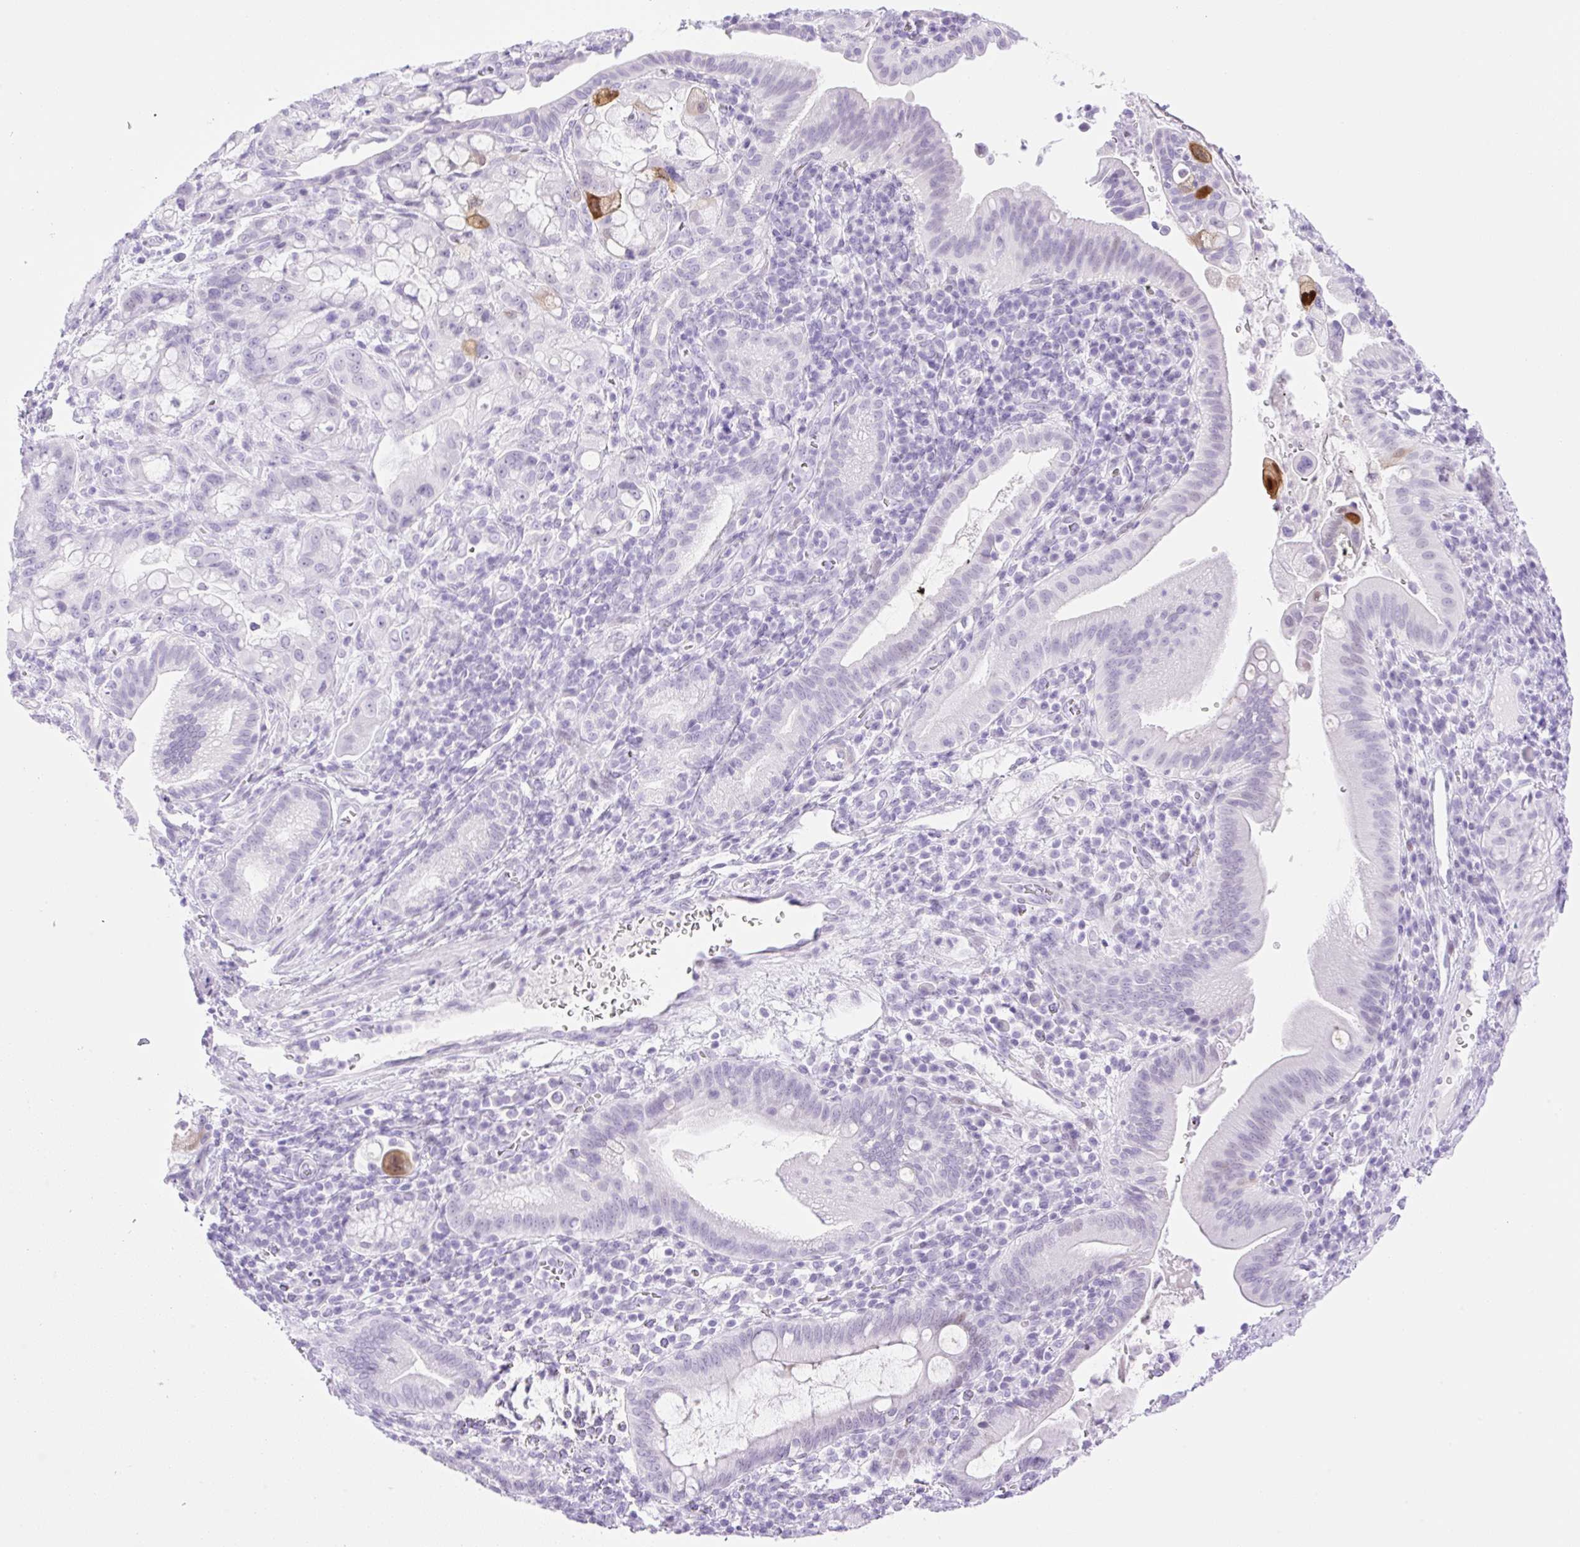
{"staining": {"intensity": "strong", "quantity": "<25%", "location": "cytoplasmic/membranous"}, "tissue": "pancreatic cancer", "cell_type": "Tumor cells", "image_type": "cancer", "snomed": [{"axis": "morphology", "description": "Adenocarcinoma, NOS"}, {"axis": "topography", "description": "Pancreas"}], "caption": "Pancreatic adenocarcinoma was stained to show a protein in brown. There is medium levels of strong cytoplasmic/membranous positivity in about <25% of tumor cells.", "gene": "SPRR4", "patient": {"sex": "male", "age": 68}}